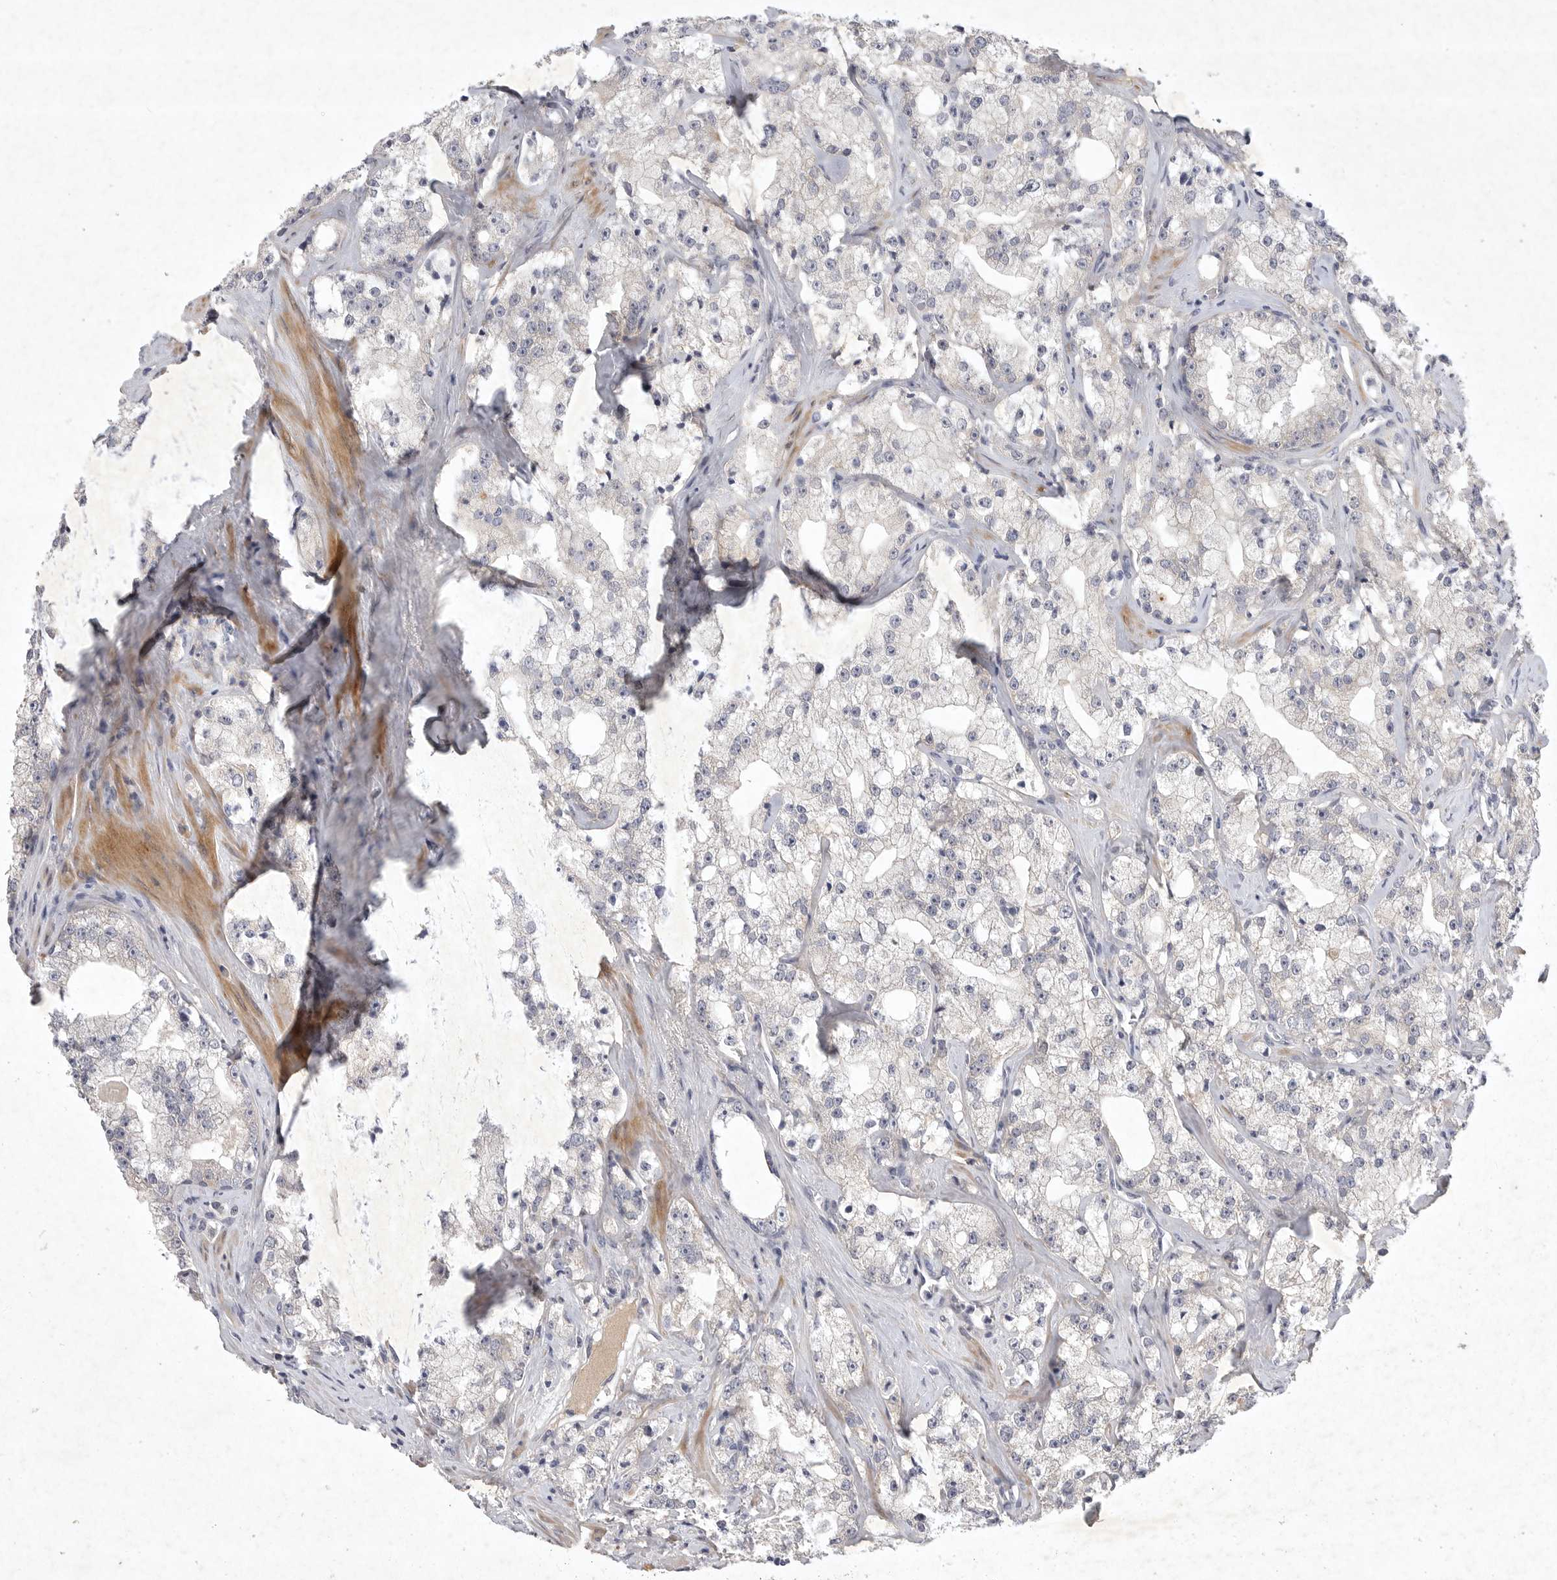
{"staining": {"intensity": "negative", "quantity": "none", "location": "none"}, "tissue": "prostate cancer", "cell_type": "Tumor cells", "image_type": "cancer", "snomed": [{"axis": "morphology", "description": "Adenocarcinoma, High grade"}, {"axis": "topography", "description": "Prostate"}], "caption": "Tumor cells are negative for protein expression in human high-grade adenocarcinoma (prostate). (Brightfield microscopy of DAB IHC at high magnification).", "gene": "BZW2", "patient": {"sex": "male", "age": 64}}